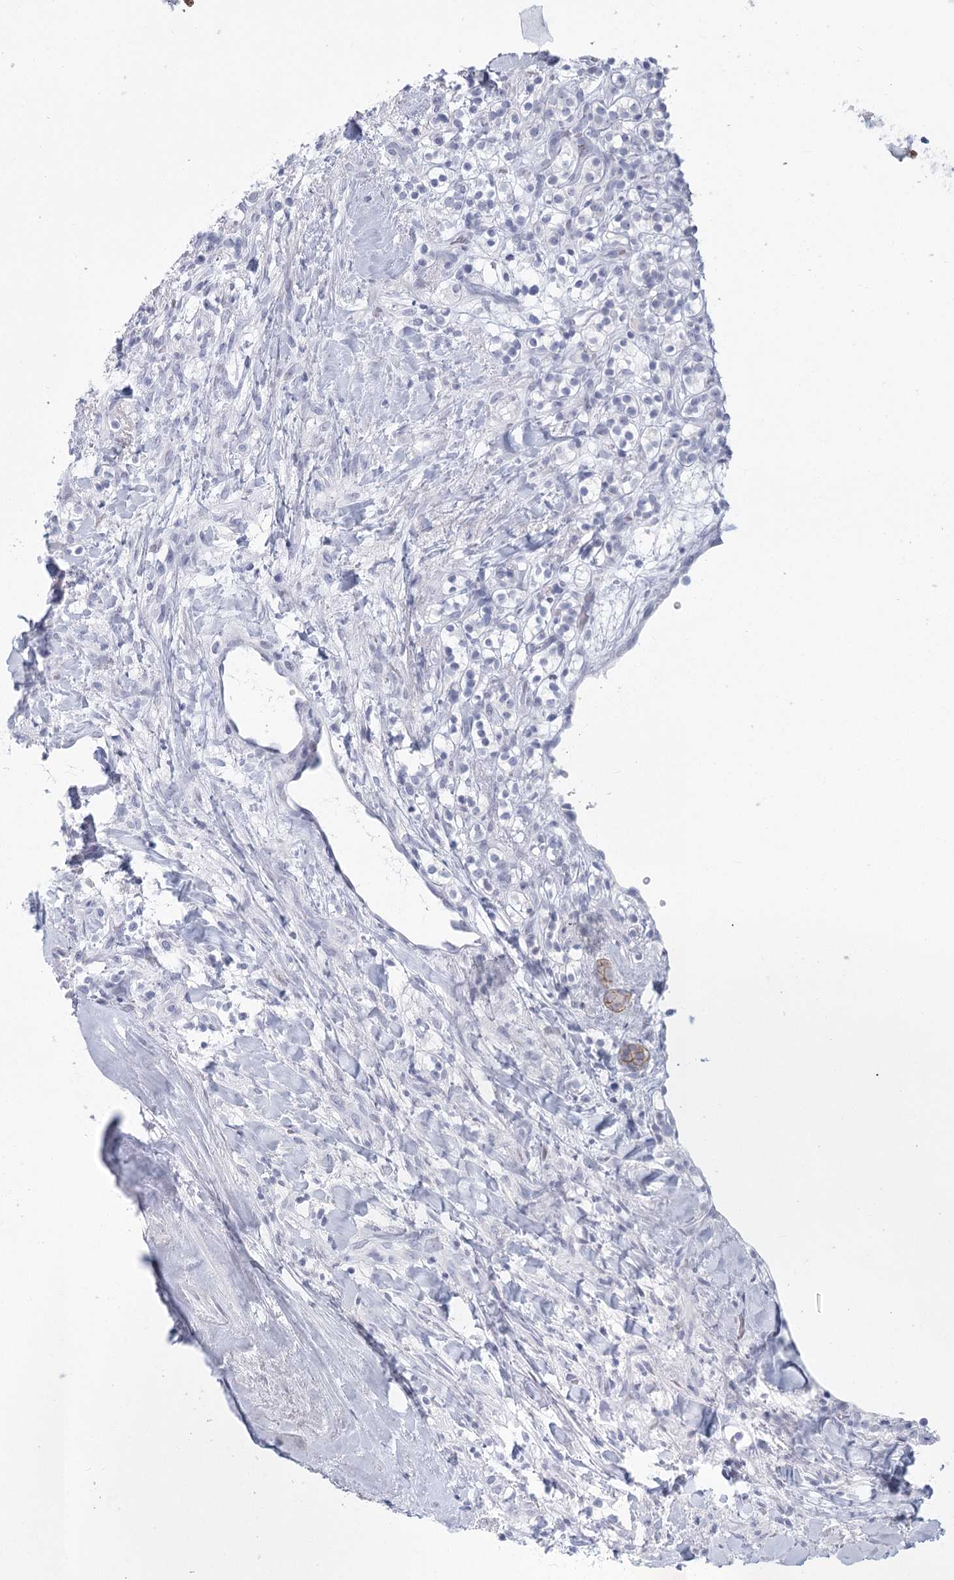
{"staining": {"intensity": "negative", "quantity": "none", "location": "none"}, "tissue": "renal cancer", "cell_type": "Tumor cells", "image_type": "cancer", "snomed": [{"axis": "morphology", "description": "Adenocarcinoma, NOS"}, {"axis": "topography", "description": "Kidney"}], "caption": "Immunohistochemistry micrograph of renal adenocarcinoma stained for a protein (brown), which reveals no expression in tumor cells.", "gene": "WNT8B", "patient": {"sex": "male", "age": 77}}